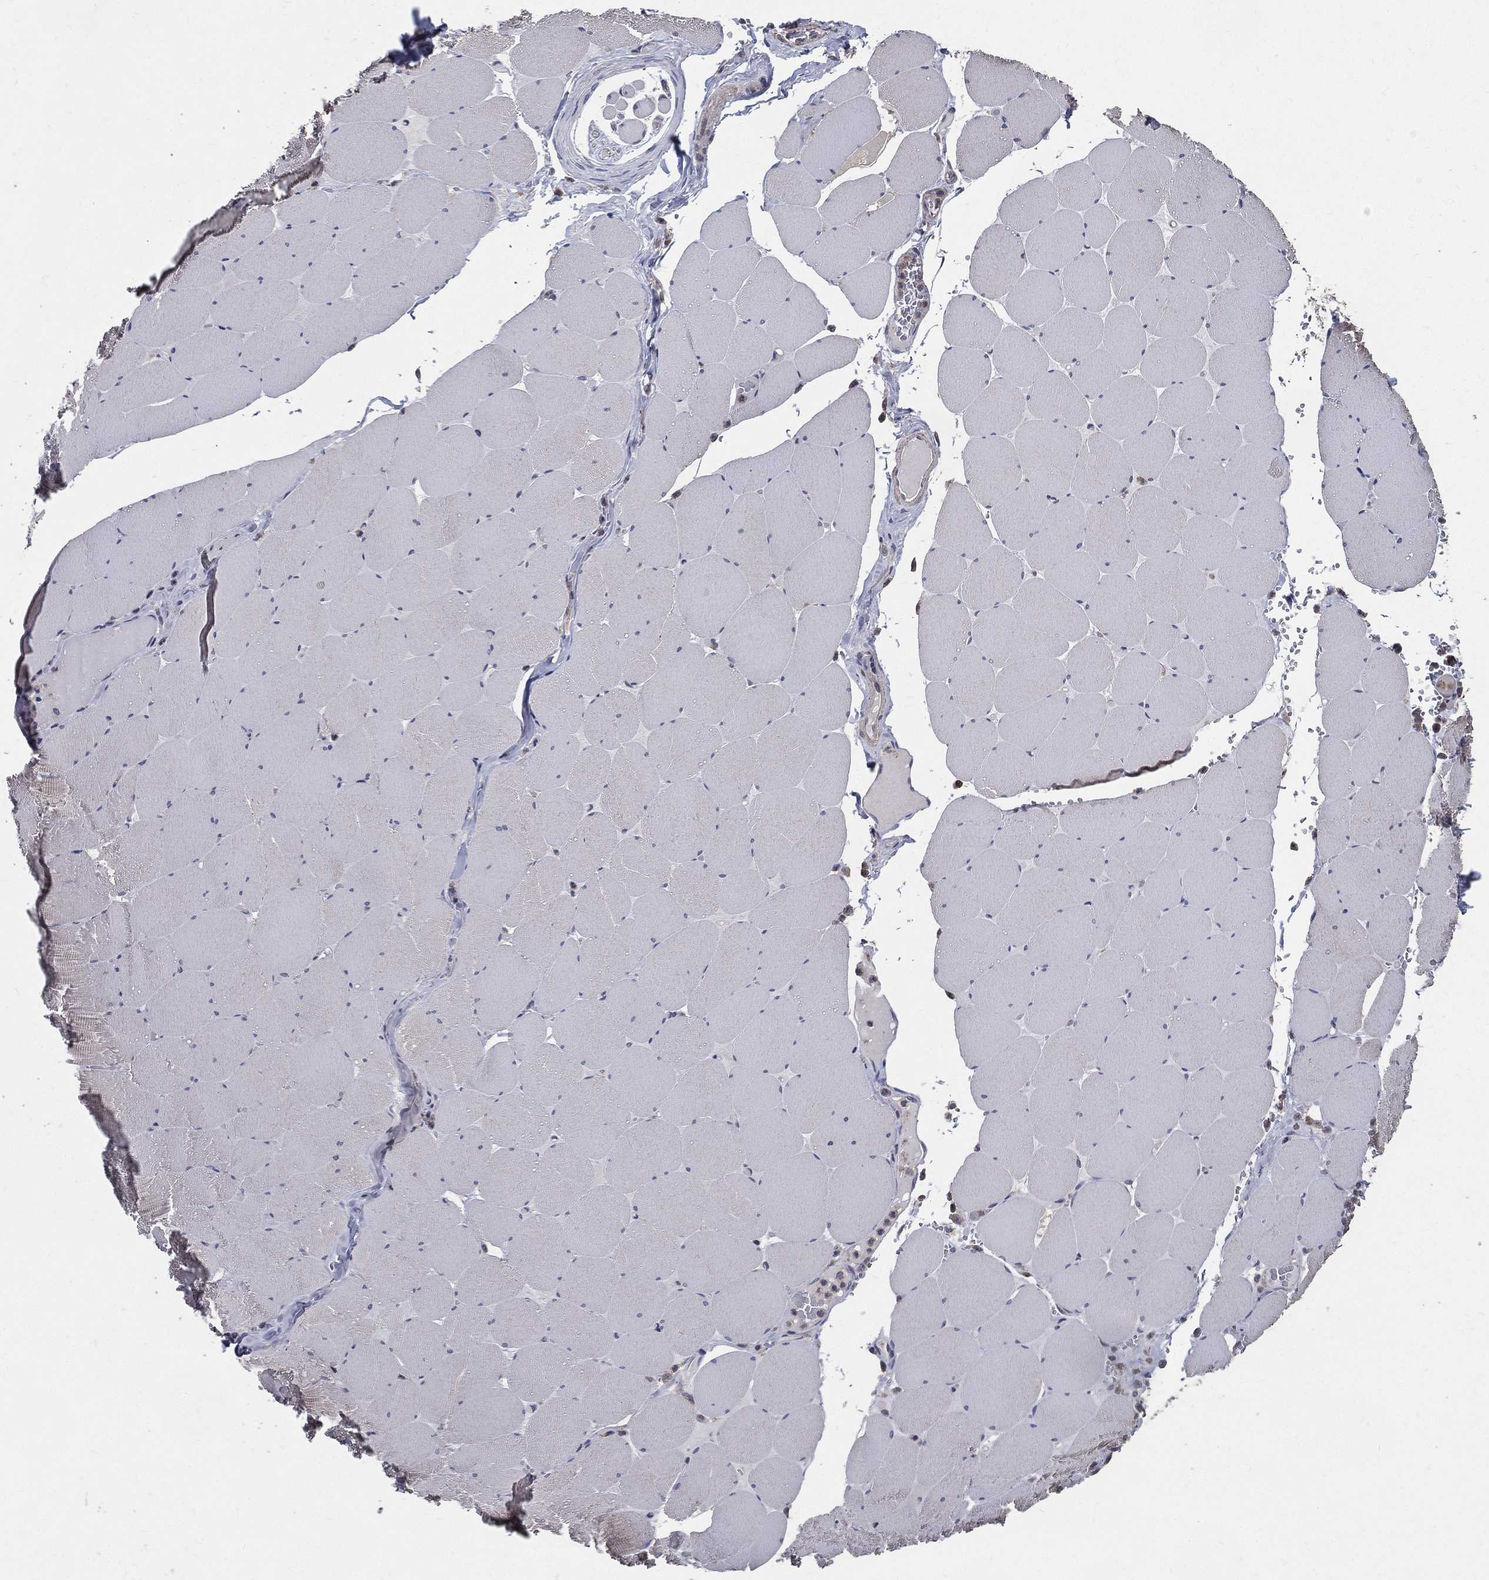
{"staining": {"intensity": "negative", "quantity": "none", "location": "none"}, "tissue": "skeletal muscle", "cell_type": "Myocytes", "image_type": "normal", "snomed": [{"axis": "morphology", "description": "Normal tissue, NOS"}, {"axis": "morphology", "description": "Malignant melanoma, Metastatic site"}, {"axis": "topography", "description": "Skeletal muscle"}], "caption": "Protein analysis of normal skeletal muscle displays no significant expression in myocytes. Nuclei are stained in blue.", "gene": "SERPINB2", "patient": {"sex": "male", "age": 50}}